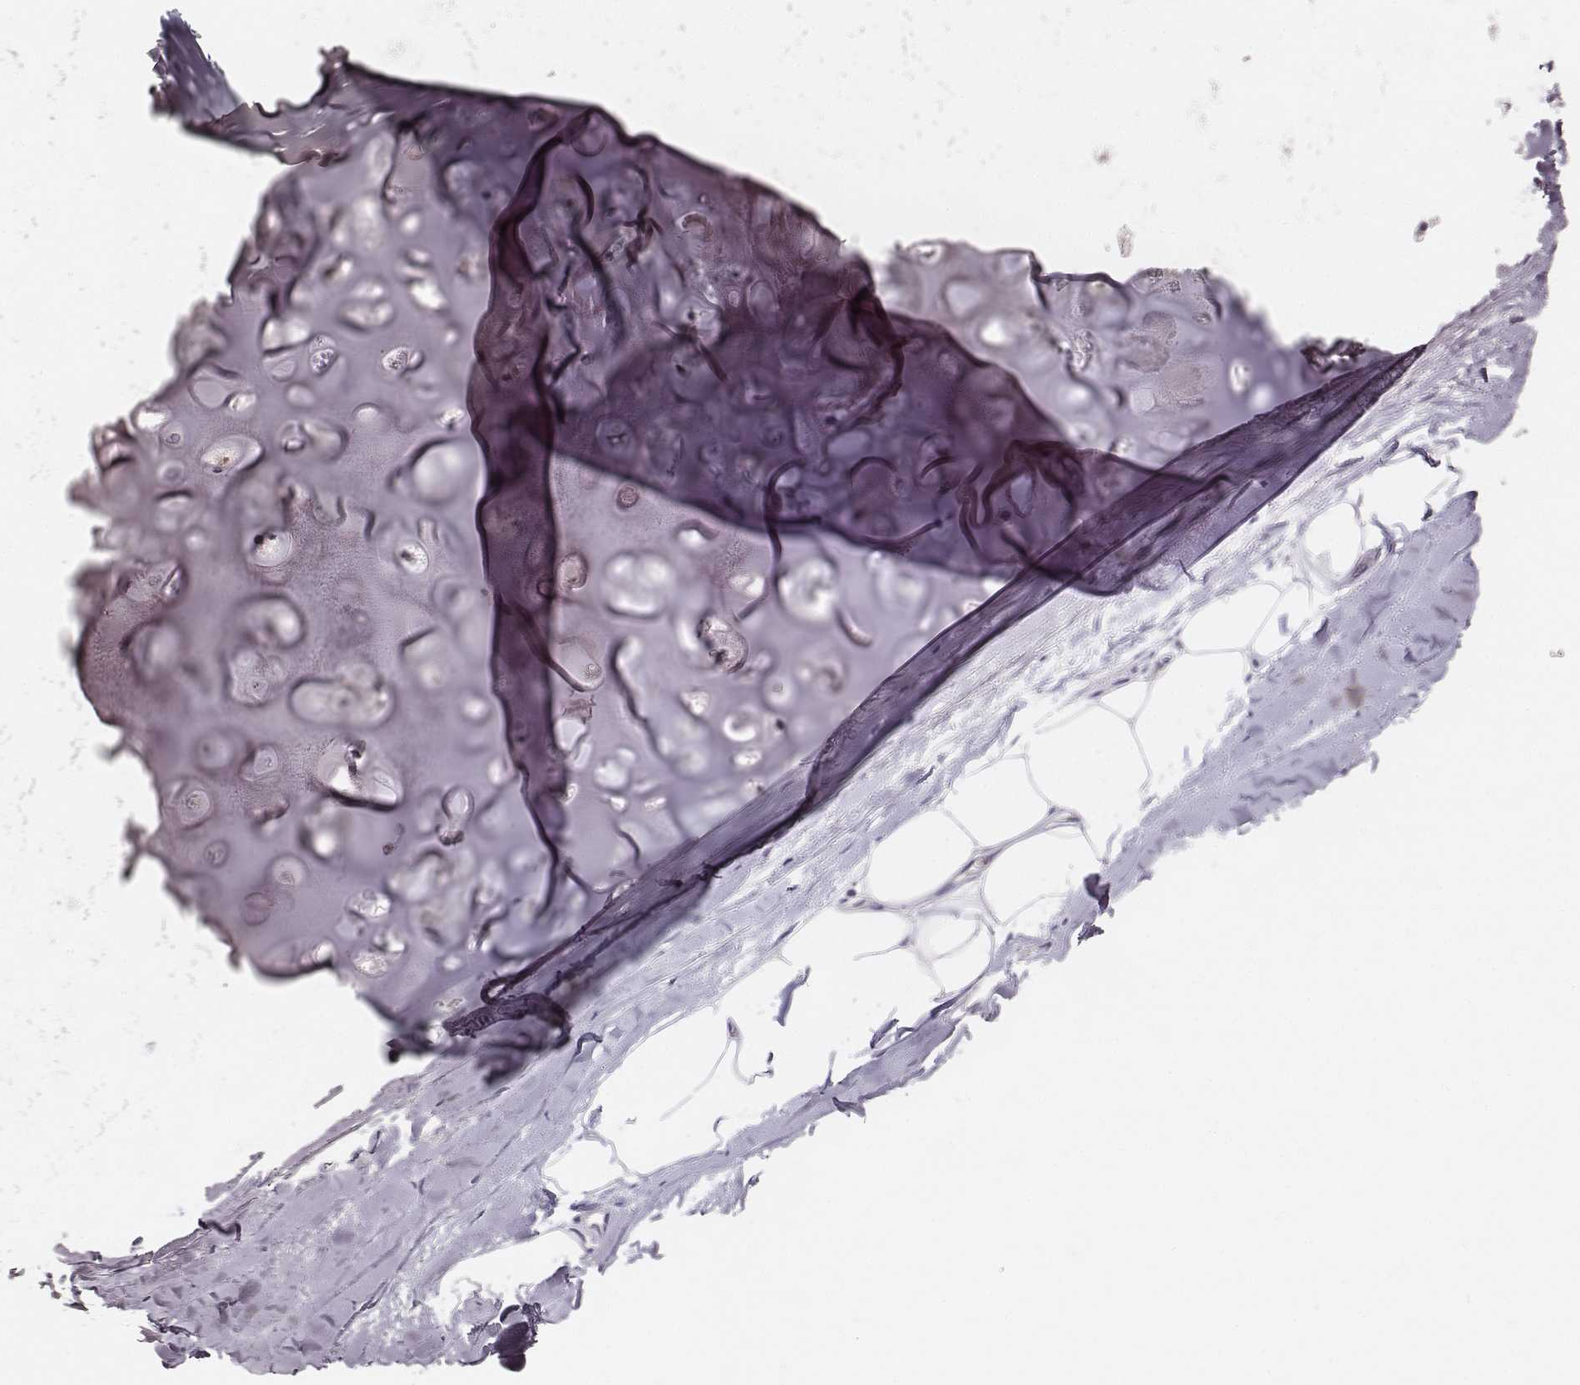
{"staining": {"intensity": "negative", "quantity": "none", "location": "none"}, "tissue": "adipose tissue", "cell_type": "Adipocytes", "image_type": "normal", "snomed": [{"axis": "morphology", "description": "Normal tissue, NOS"}, {"axis": "topography", "description": "Lymph node"}, {"axis": "topography", "description": "Bronchus"}], "caption": "Immunohistochemistry (IHC) of normal adipose tissue demonstrates no expression in adipocytes.", "gene": "LY6K", "patient": {"sex": "female", "age": 70}}